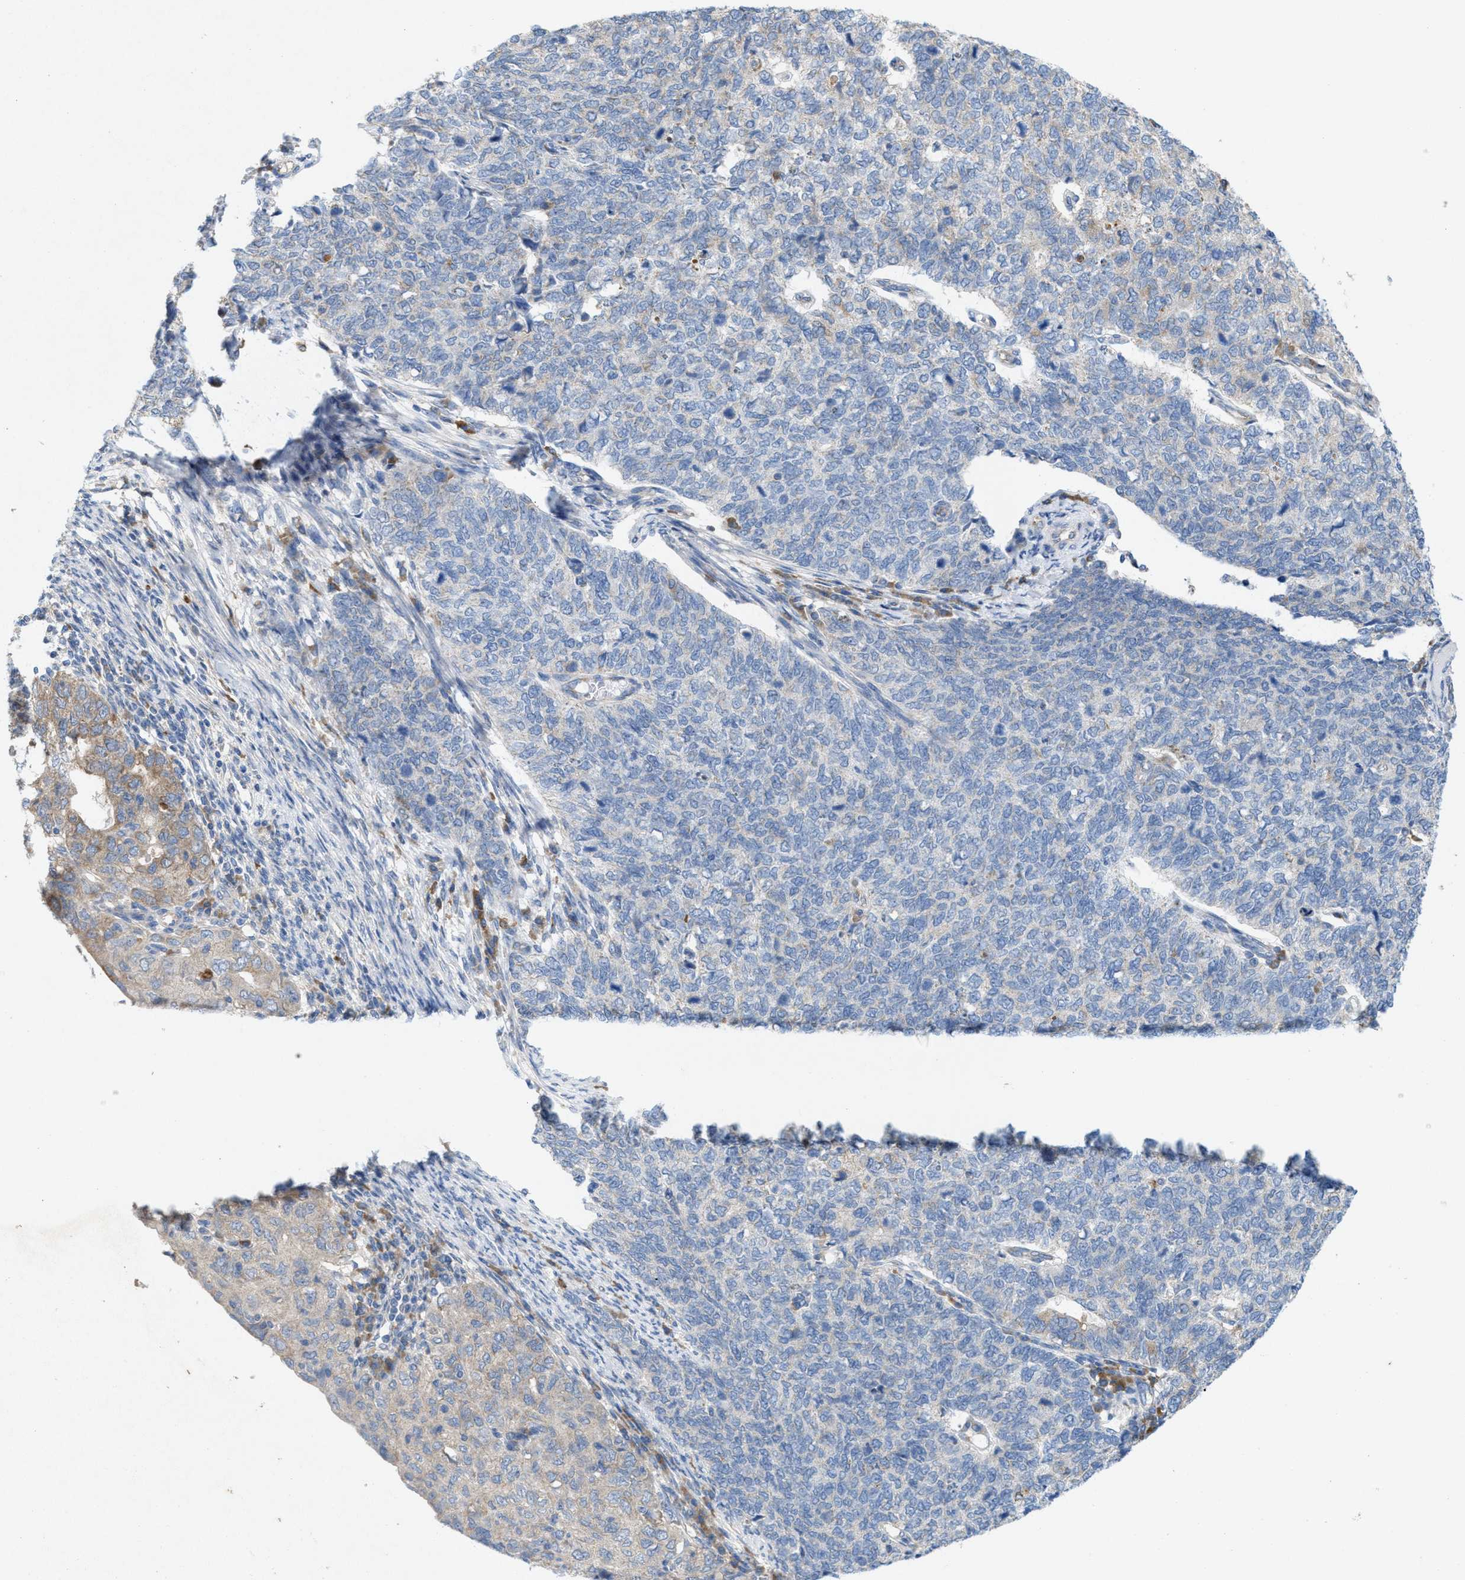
{"staining": {"intensity": "negative", "quantity": "none", "location": "none"}, "tissue": "cervical cancer", "cell_type": "Tumor cells", "image_type": "cancer", "snomed": [{"axis": "morphology", "description": "Squamous cell carcinoma, NOS"}, {"axis": "topography", "description": "Cervix"}], "caption": "This micrograph is of cervical cancer stained with IHC to label a protein in brown with the nuclei are counter-stained blue. There is no staining in tumor cells.", "gene": "DYNC2I1", "patient": {"sex": "female", "age": 63}}